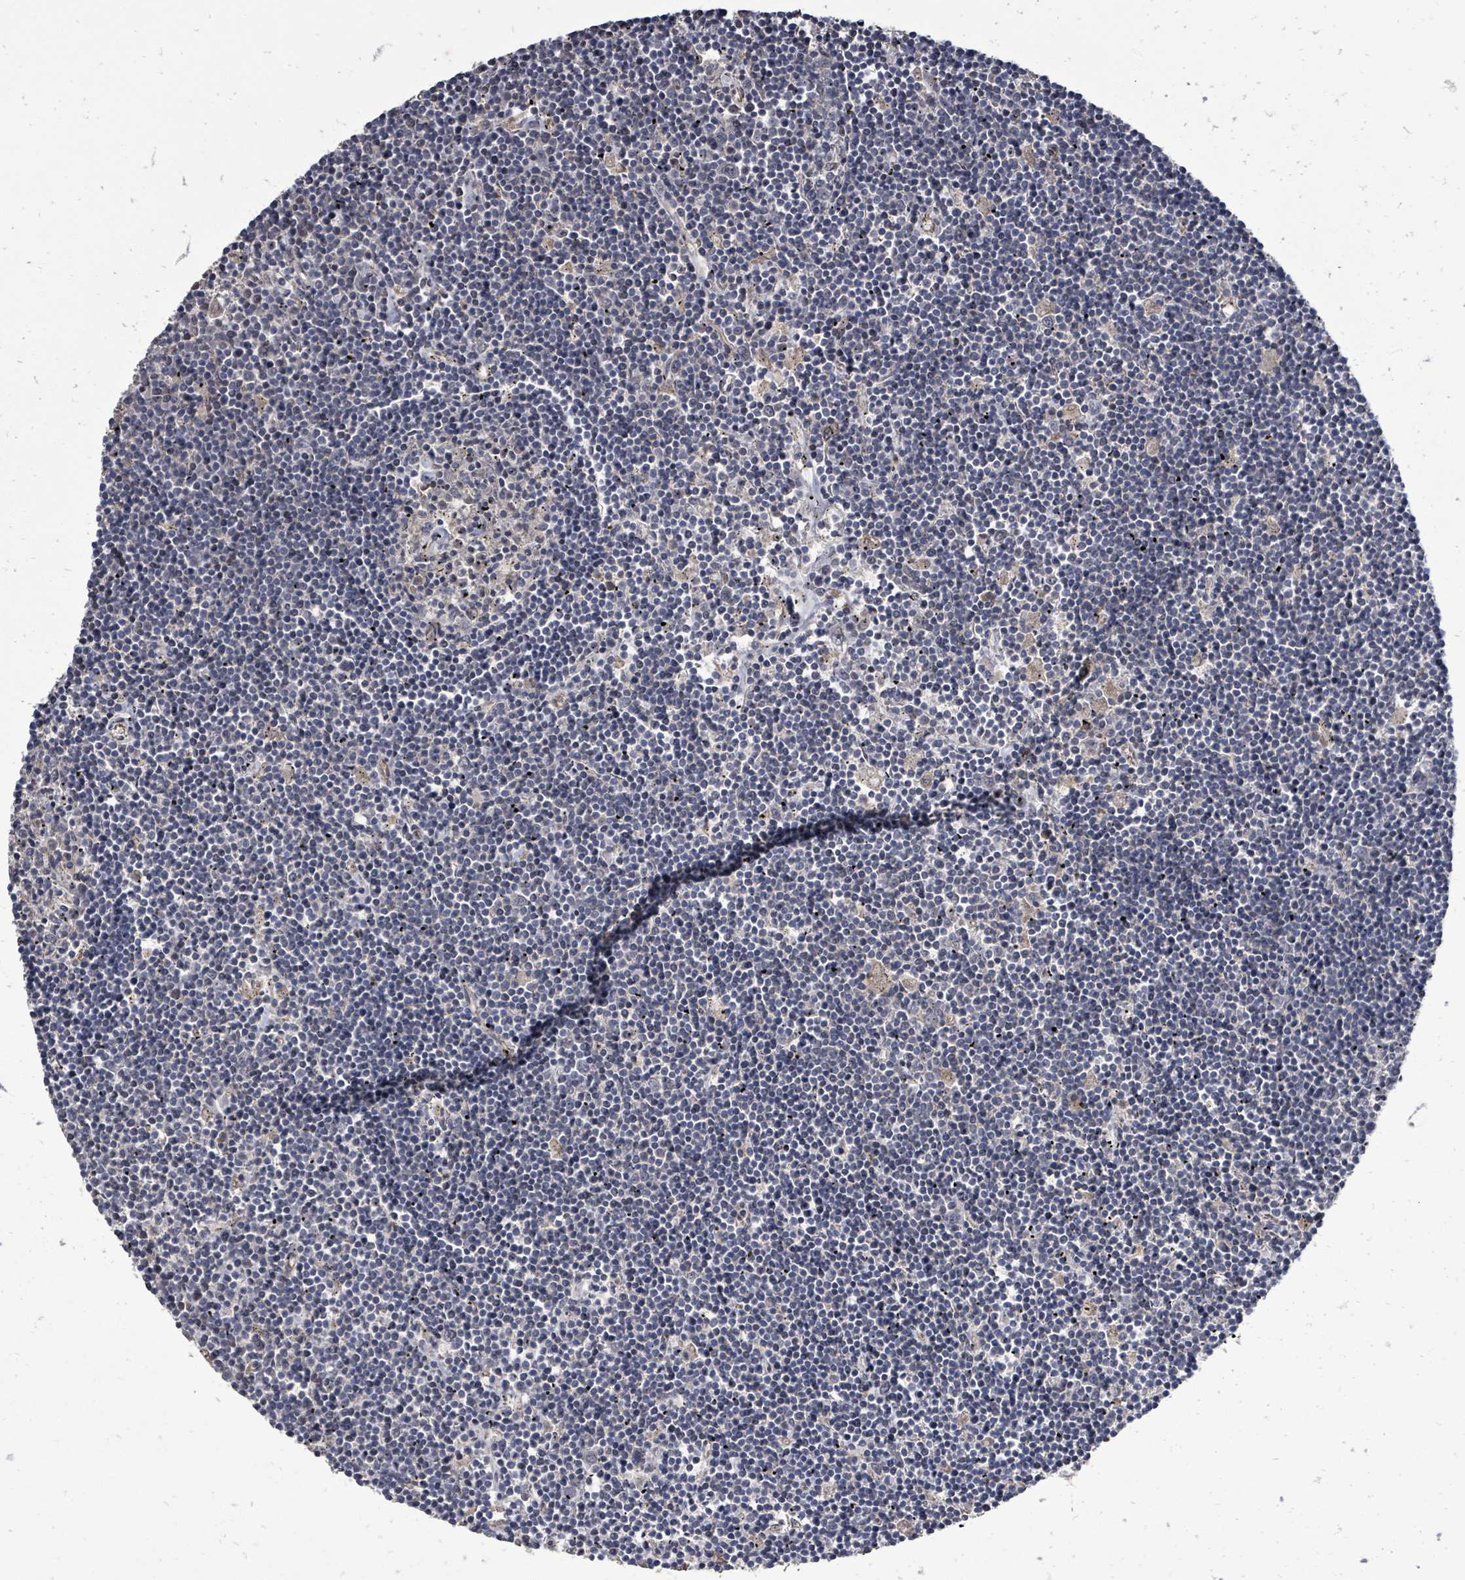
{"staining": {"intensity": "negative", "quantity": "none", "location": "none"}, "tissue": "lymphoma", "cell_type": "Tumor cells", "image_type": "cancer", "snomed": [{"axis": "morphology", "description": "Malignant lymphoma, non-Hodgkin's type, Low grade"}, {"axis": "topography", "description": "Spleen"}], "caption": "Tumor cells show no significant protein expression in lymphoma.", "gene": "RALGAPB", "patient": {"sex": "male", "age": 76}}